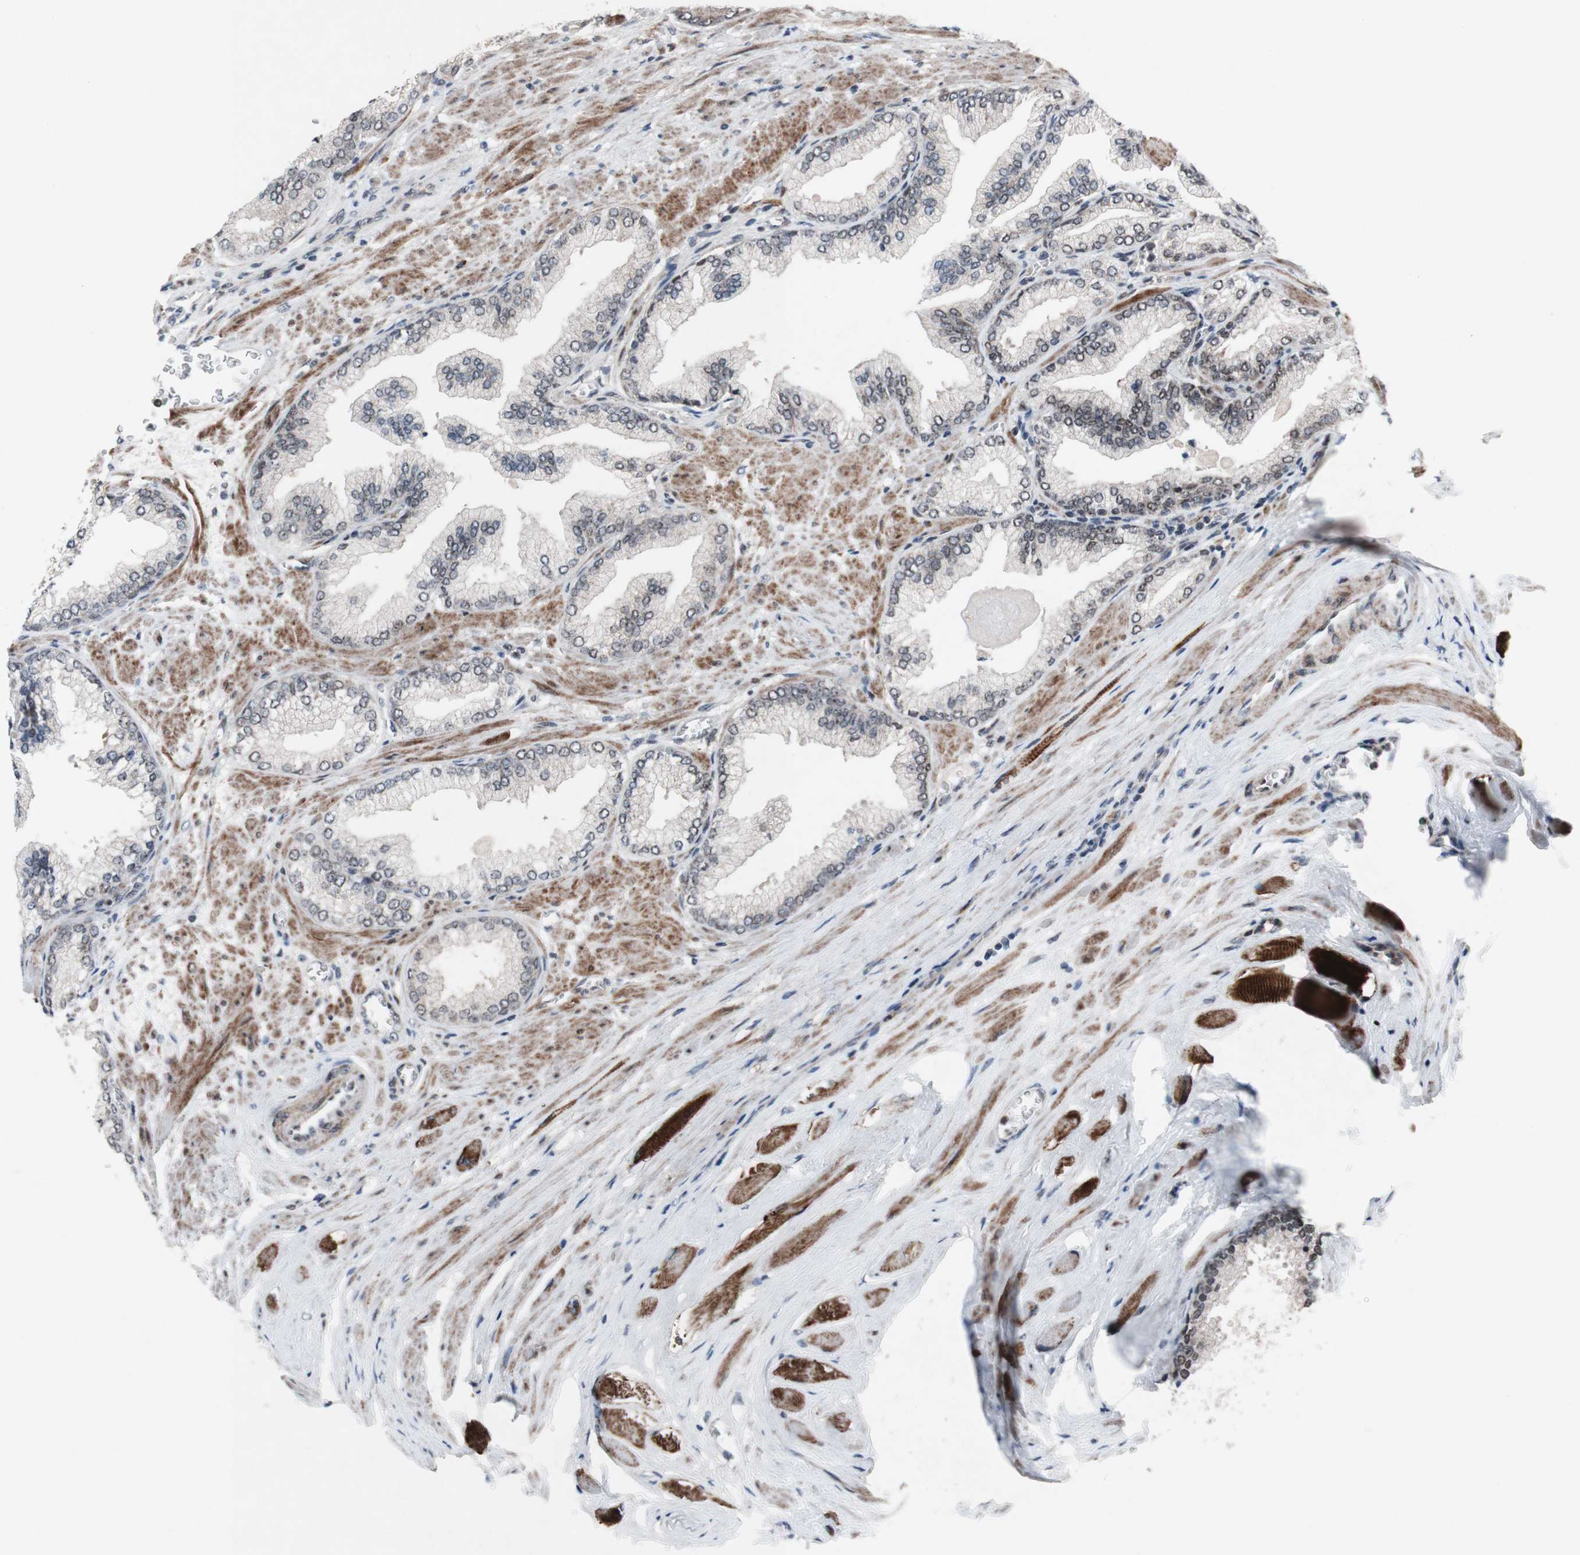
{"staining": {"intensity": "weak", "quantity": "<25%", "location": "cytoplasmic/membranous,nuclear"}, "tissue": "prostate cancer", "cell_type": "Tumor cells", "image_type": "cancer", "snomed": [{"axis": "morphology", "description": "Adenocarcinoma, Low grade"}, {"axis": "topography", "description": "Prostate"}], "caption": "A photomicrograph of human low-grade adenocarcinoma (prostate) is negative for staining in tumor cells.", "gene": "POLR1A", "patient": {"sex": "male", "age": 59}}